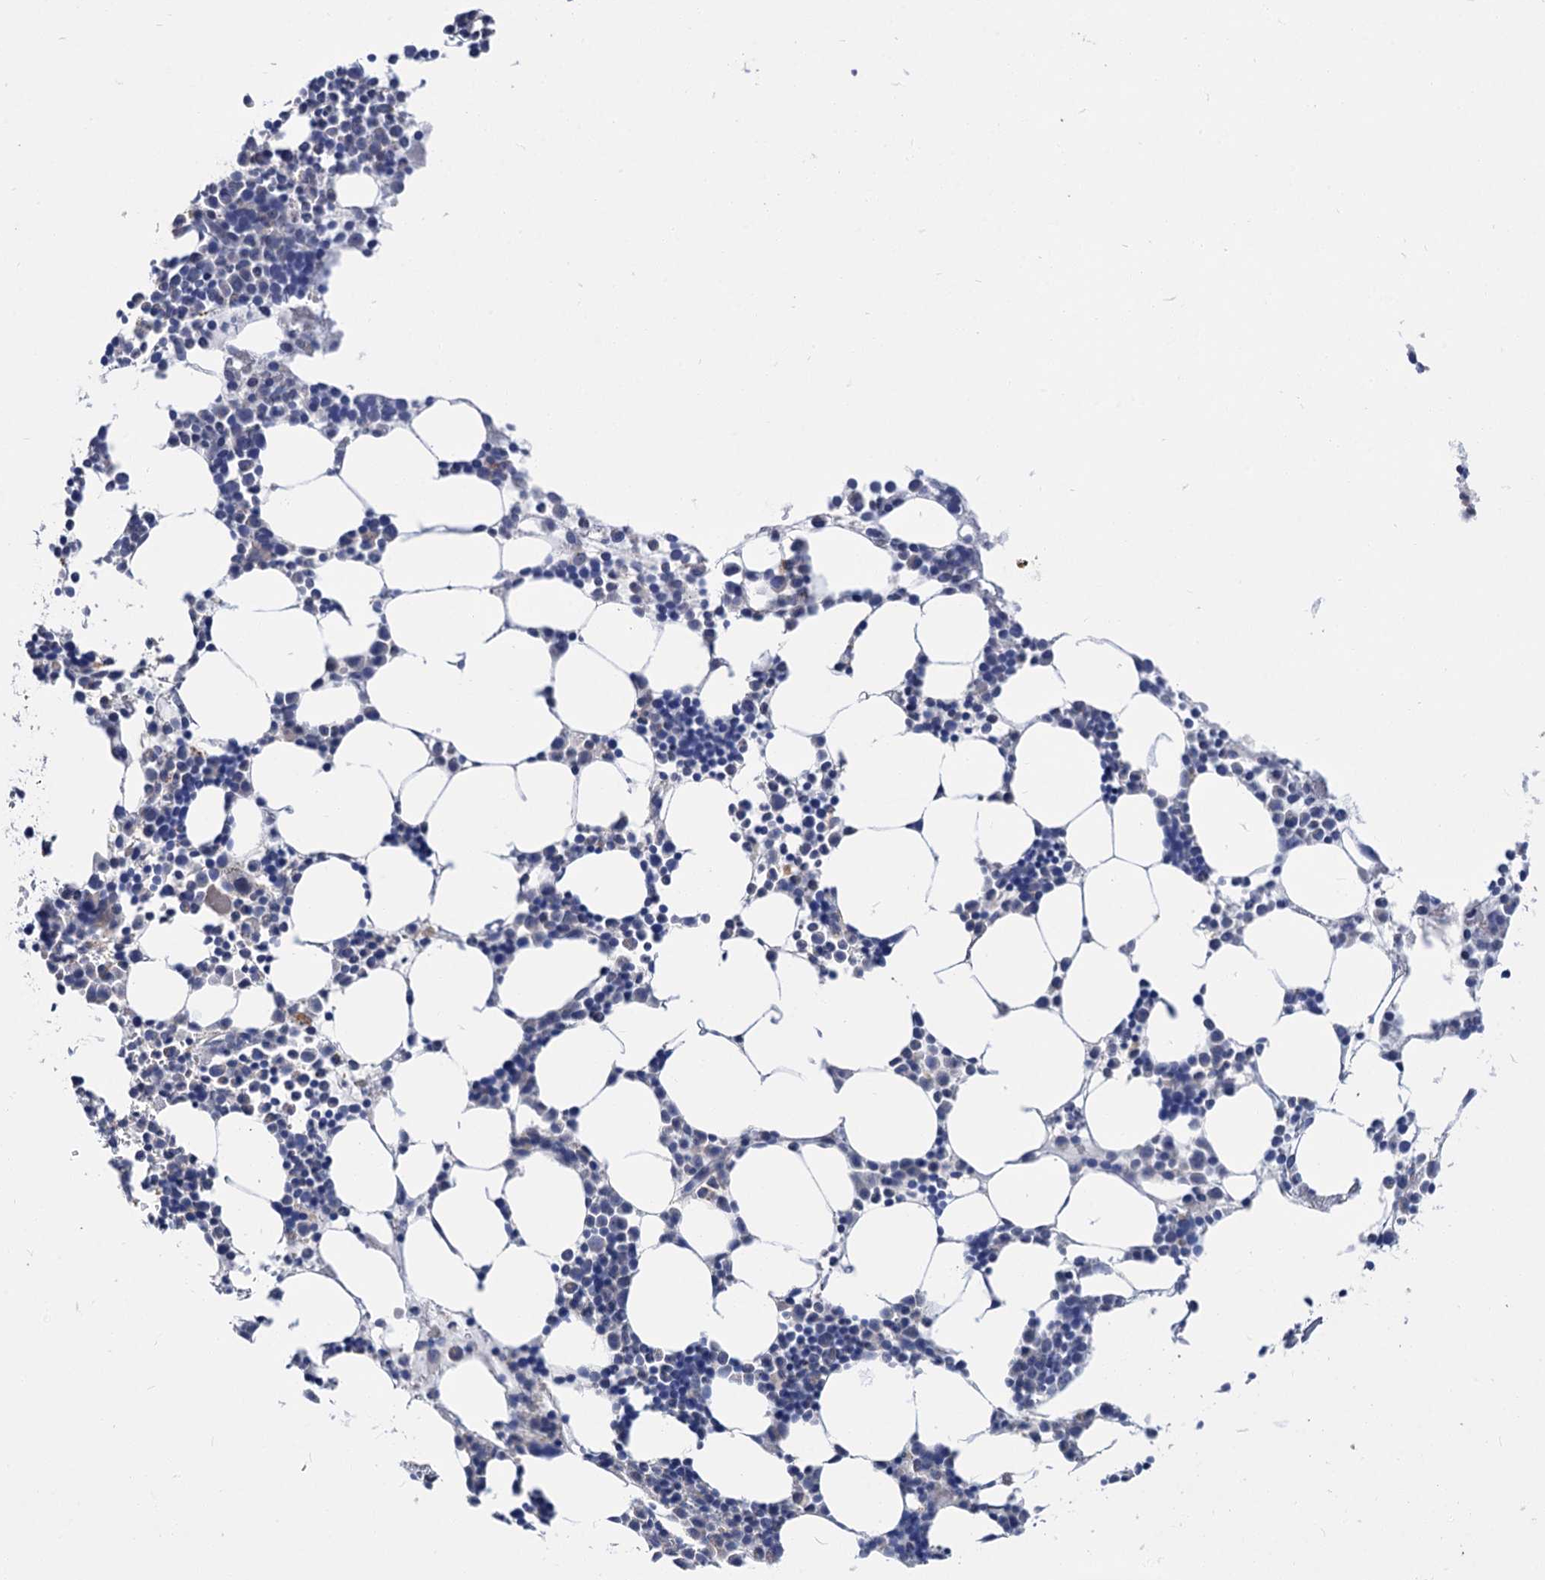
{"staining": {"intensity": "negative", "quantity": "none", "location": "none"}, "tissue": "bone marrow", "cell_type": "Hematopoietic cells", "image_type": "normal", "snomed": [{"axis": "morphology", "description": "Normal tissue, NOS"}, {"axis": "topography", "description": "Bone marrow"}], "caption": "Photomicrograph shows no protein positivity in hematopoietic cells of benign bone marrow. (DAB immunohistochemistry with hematoxylin counter stain).", "gene": "NEK10", "patient": {"sex": "female", "age": 89}}